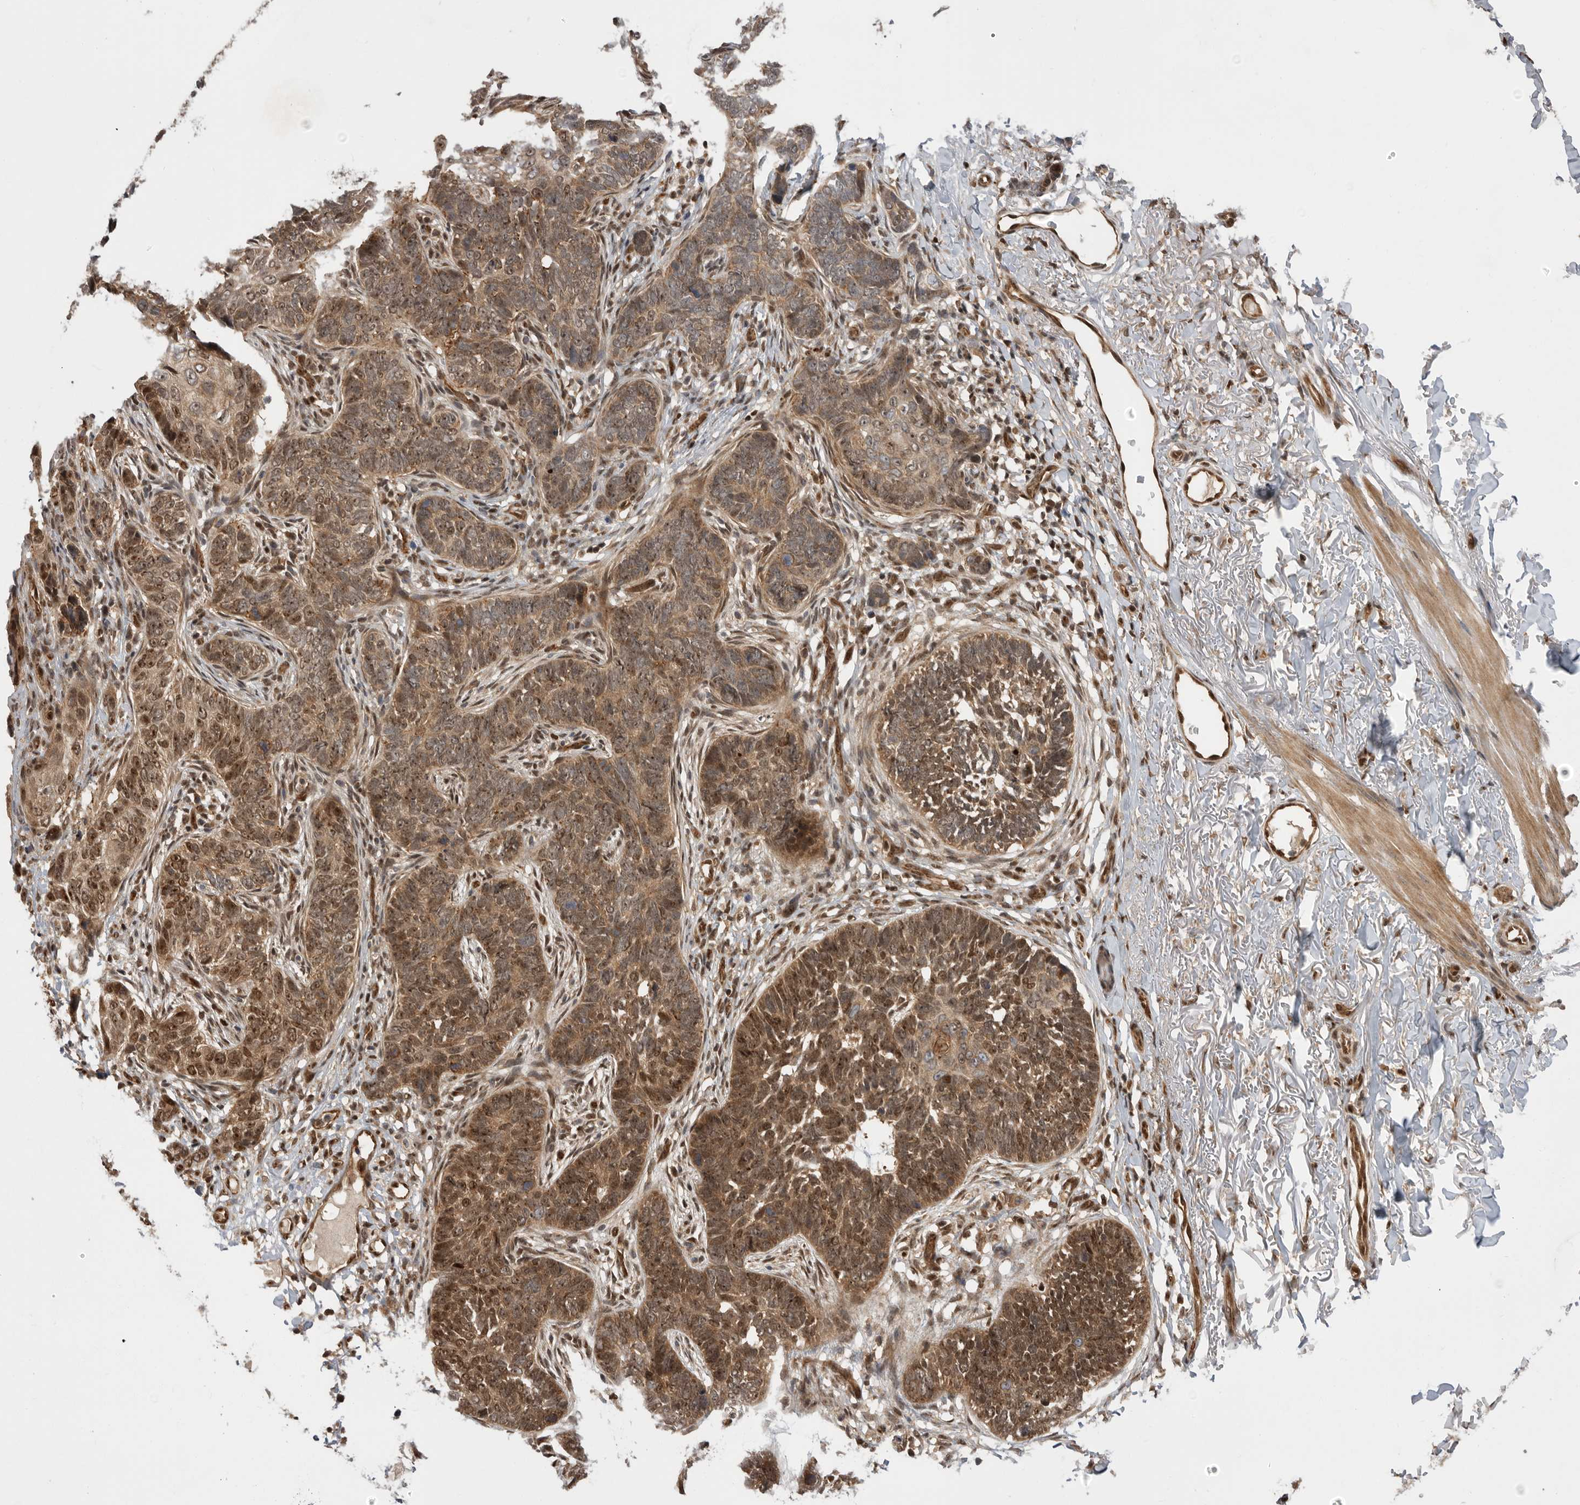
{"staining": {"intensity": "moderate", "quantity": ">75%", "location": "cytoplasmic/membranous,nuclear"}, "tissue": "skin cancer", "cell_type": "Tumor cells", "image_type": "cancer", "snomed": [{"axis": "morphology", "description": "Normal tissue, NOS"}, {"axis": "morphology", "description": "Basal cell carcinoma"}, {"axis": "topography", "description": "Skin"}], "caption": "Tumor cells display medium levels of moderate cytoplasmic/membranous and nuclear expression in approximately >75% of cells in human skin cancer (basal cell carcinoma).", "gene": "DHDDS", "patient": {"sex": "male", "age": 77}}